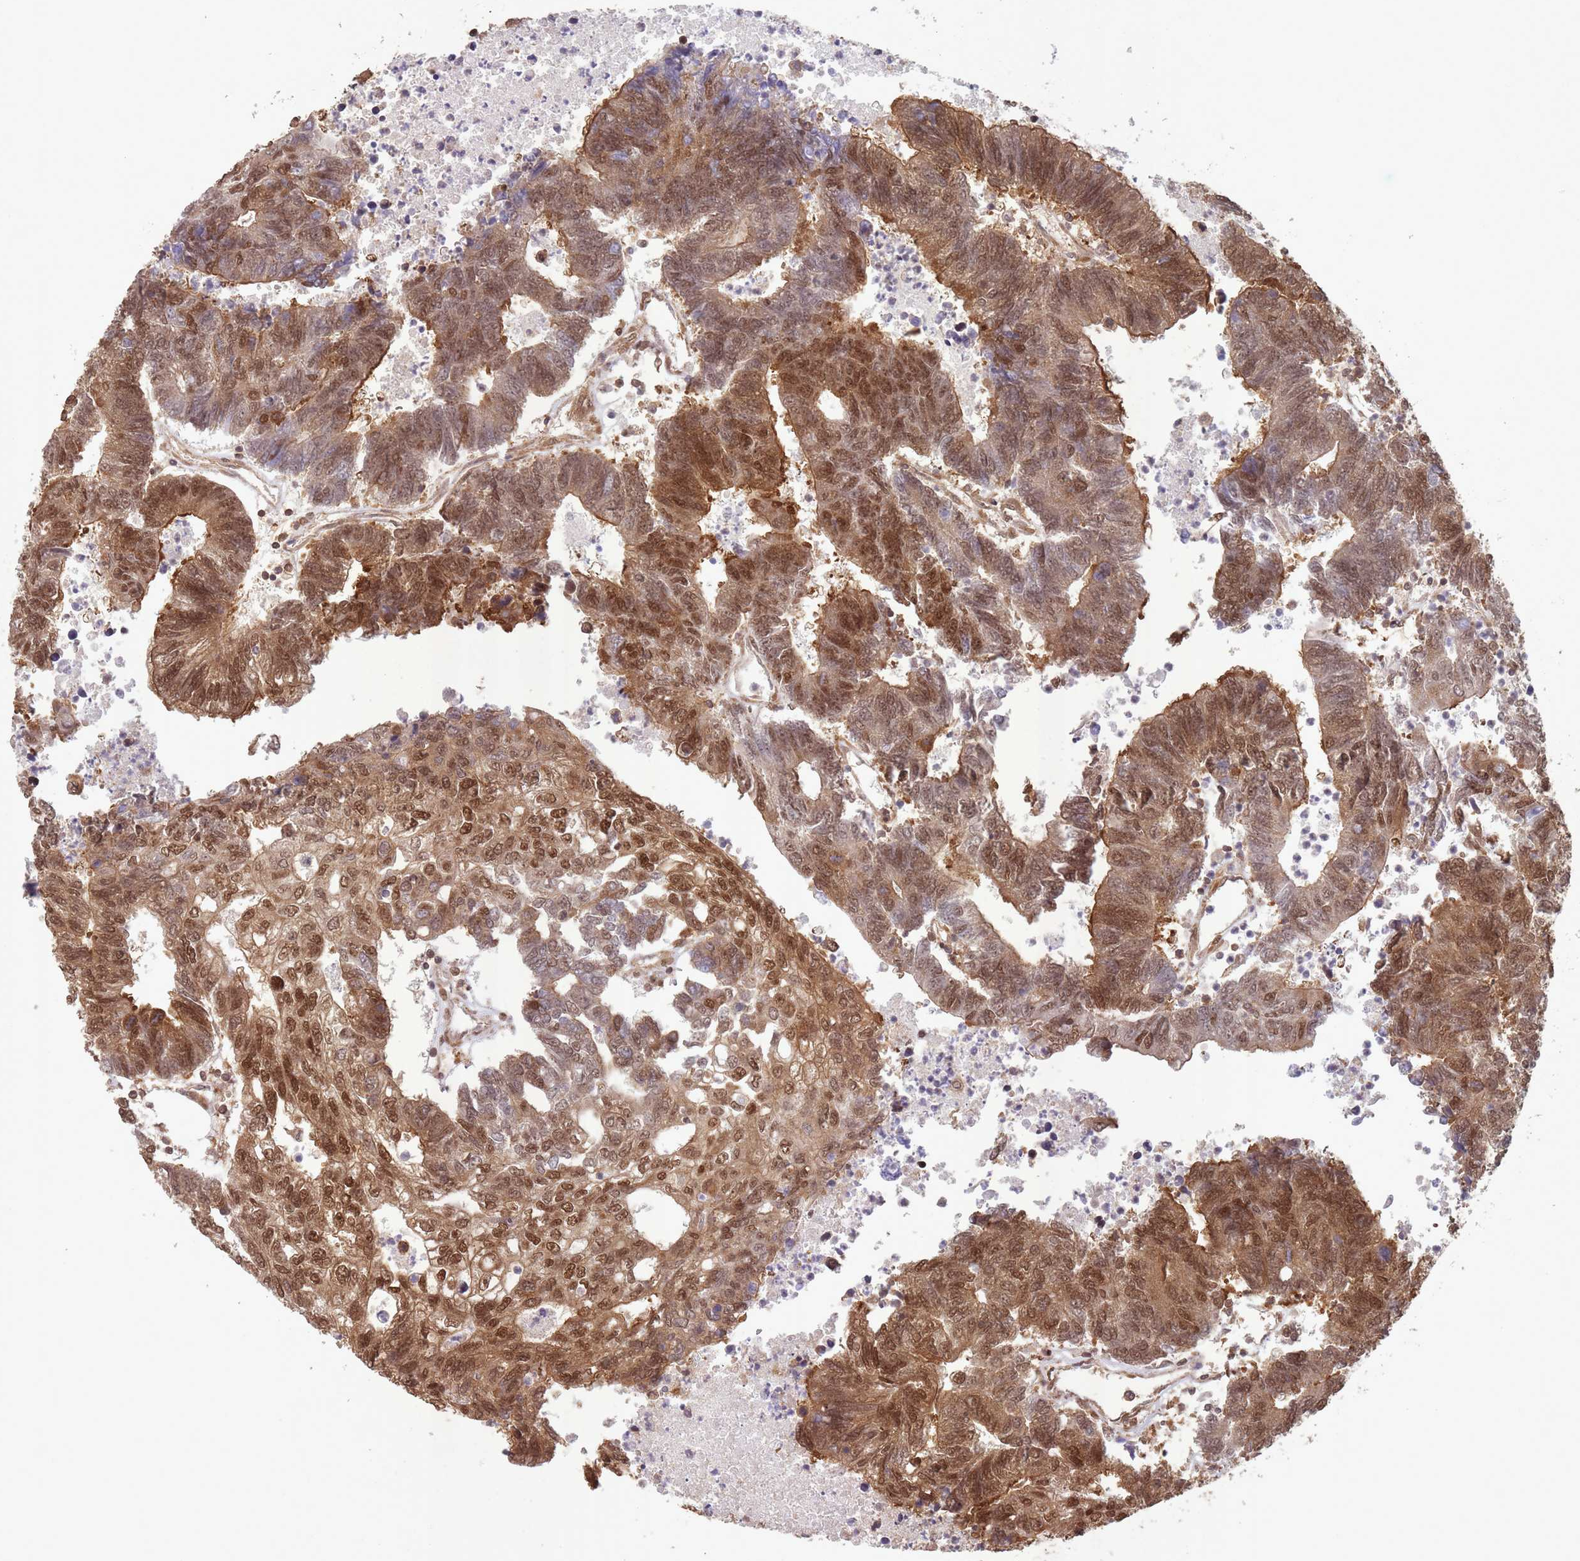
{"staining": {"intensity": "strong", "quantity": ">75%", "location": "cytoplasmic/membranous,nuclear"}, "tissue": "colorectal cancer", "cell_type": "Tumor cells", "image_type": "cancer", "snomed": [{"axis": "morphology", "description": "Adenocarcinoma, NOS"}, {"axis": "topography", "description": "Colon"}], "caption": "Protein expression analysis of human colorectal cancer reveals strong cytoplasmic/membranous and nuclear positivity in about >75% of tumor cells. Nuclei are stained in blue.", "gene": "PPP6R3", "patient": {"sex": "female", "age": 48}}